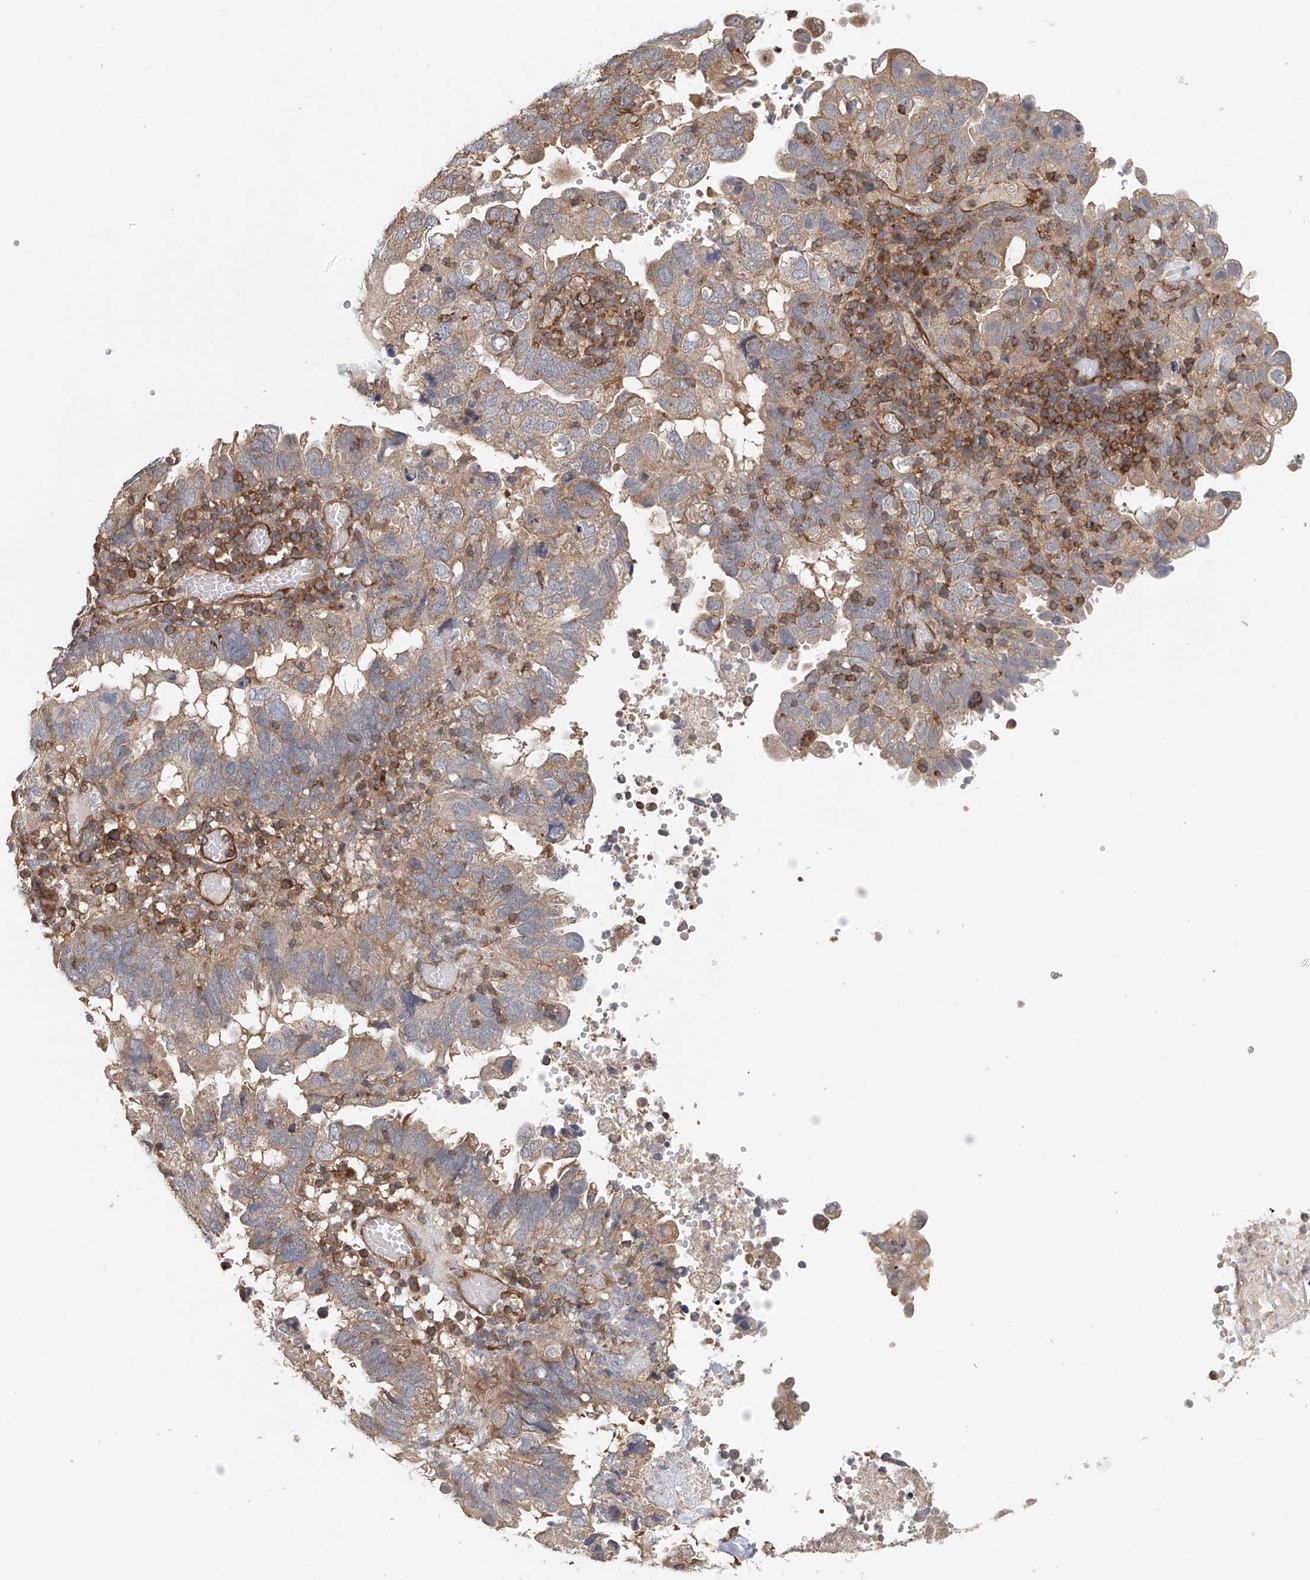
{"staining": {"intensity": "weak", "quantity": "<25%", "location": "cytoplasmic/membranous"}, "tissue": "endometrial cancer", "cell_type": "Tumor cells", "image_type": "cancer", "snomed": [{"axis": "morphology", "description": "Adenocarcinoma, NOS"}, {"axis": "topography", "description": "Uterus"}], "caption": "Tumor cells show no significant expression in adenocarcinoma (endometrial).", "gene": "FRYL", "patient": {"sex": "female", "age": 77}}